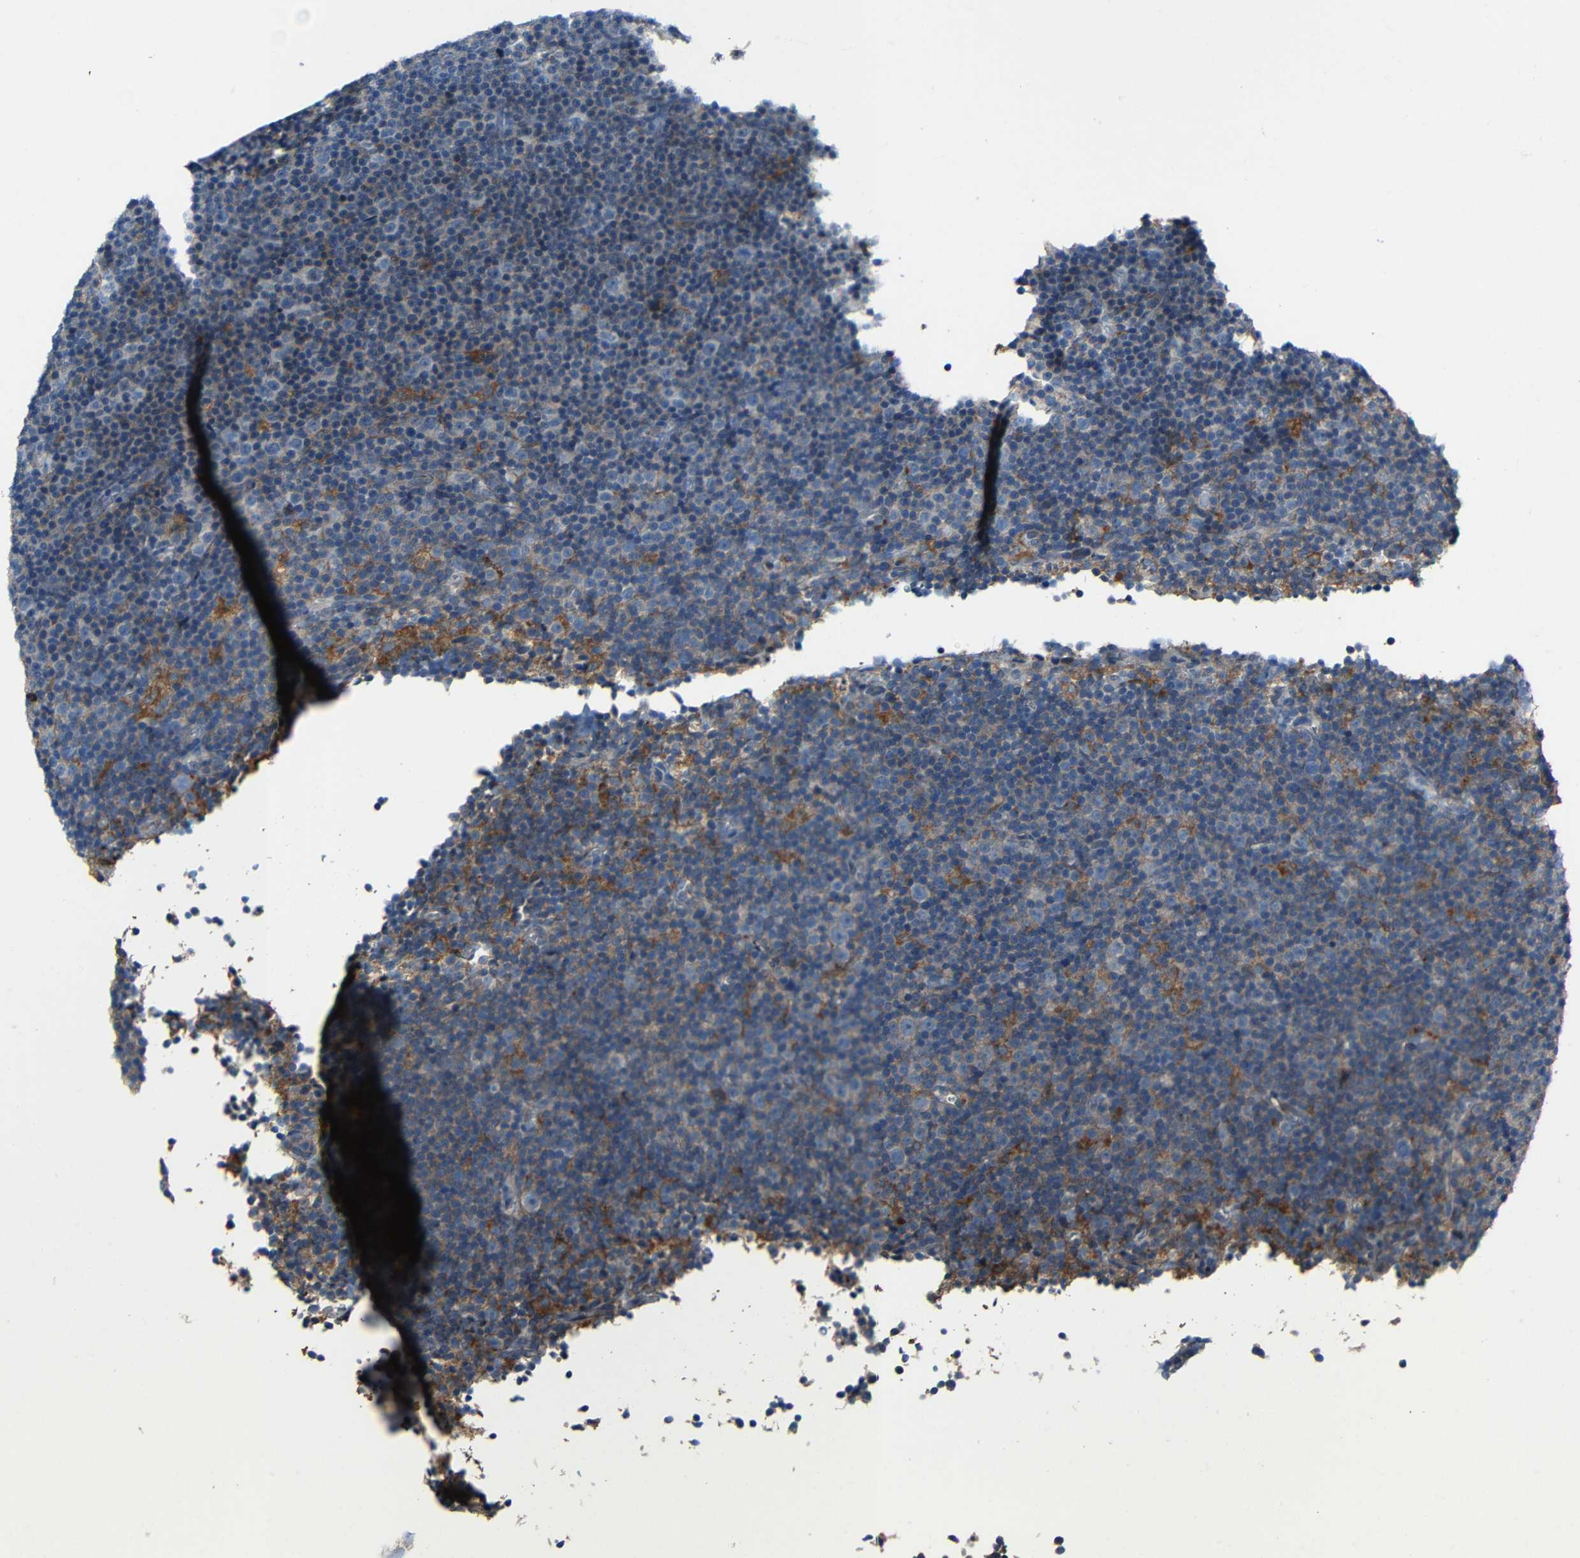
{"staining": {"intensity": "moderate", "quantity": "<25%", "location": "cytoplasmic/membranous"}, "tissue": "lymphoma", "cell_type": "Tumor cells", "image_type": "cancer", "snomed": [{"axis": "morphology", "description": "Malignant lymphoma, non-Hodgkin's type, Low grade"}, {"axis": "topography", "description": "Lymph node"}], "caption": "Malignant lymphoma, non-Hodgkin's type (low-grade) was stained to show a protein in brown. There is low levels of moderate cytoplasmic/membranous staining in approximately <25% of tumor cells.", "gene": "DNAJC5", "patient": {"sex": "female", "age": 67}}